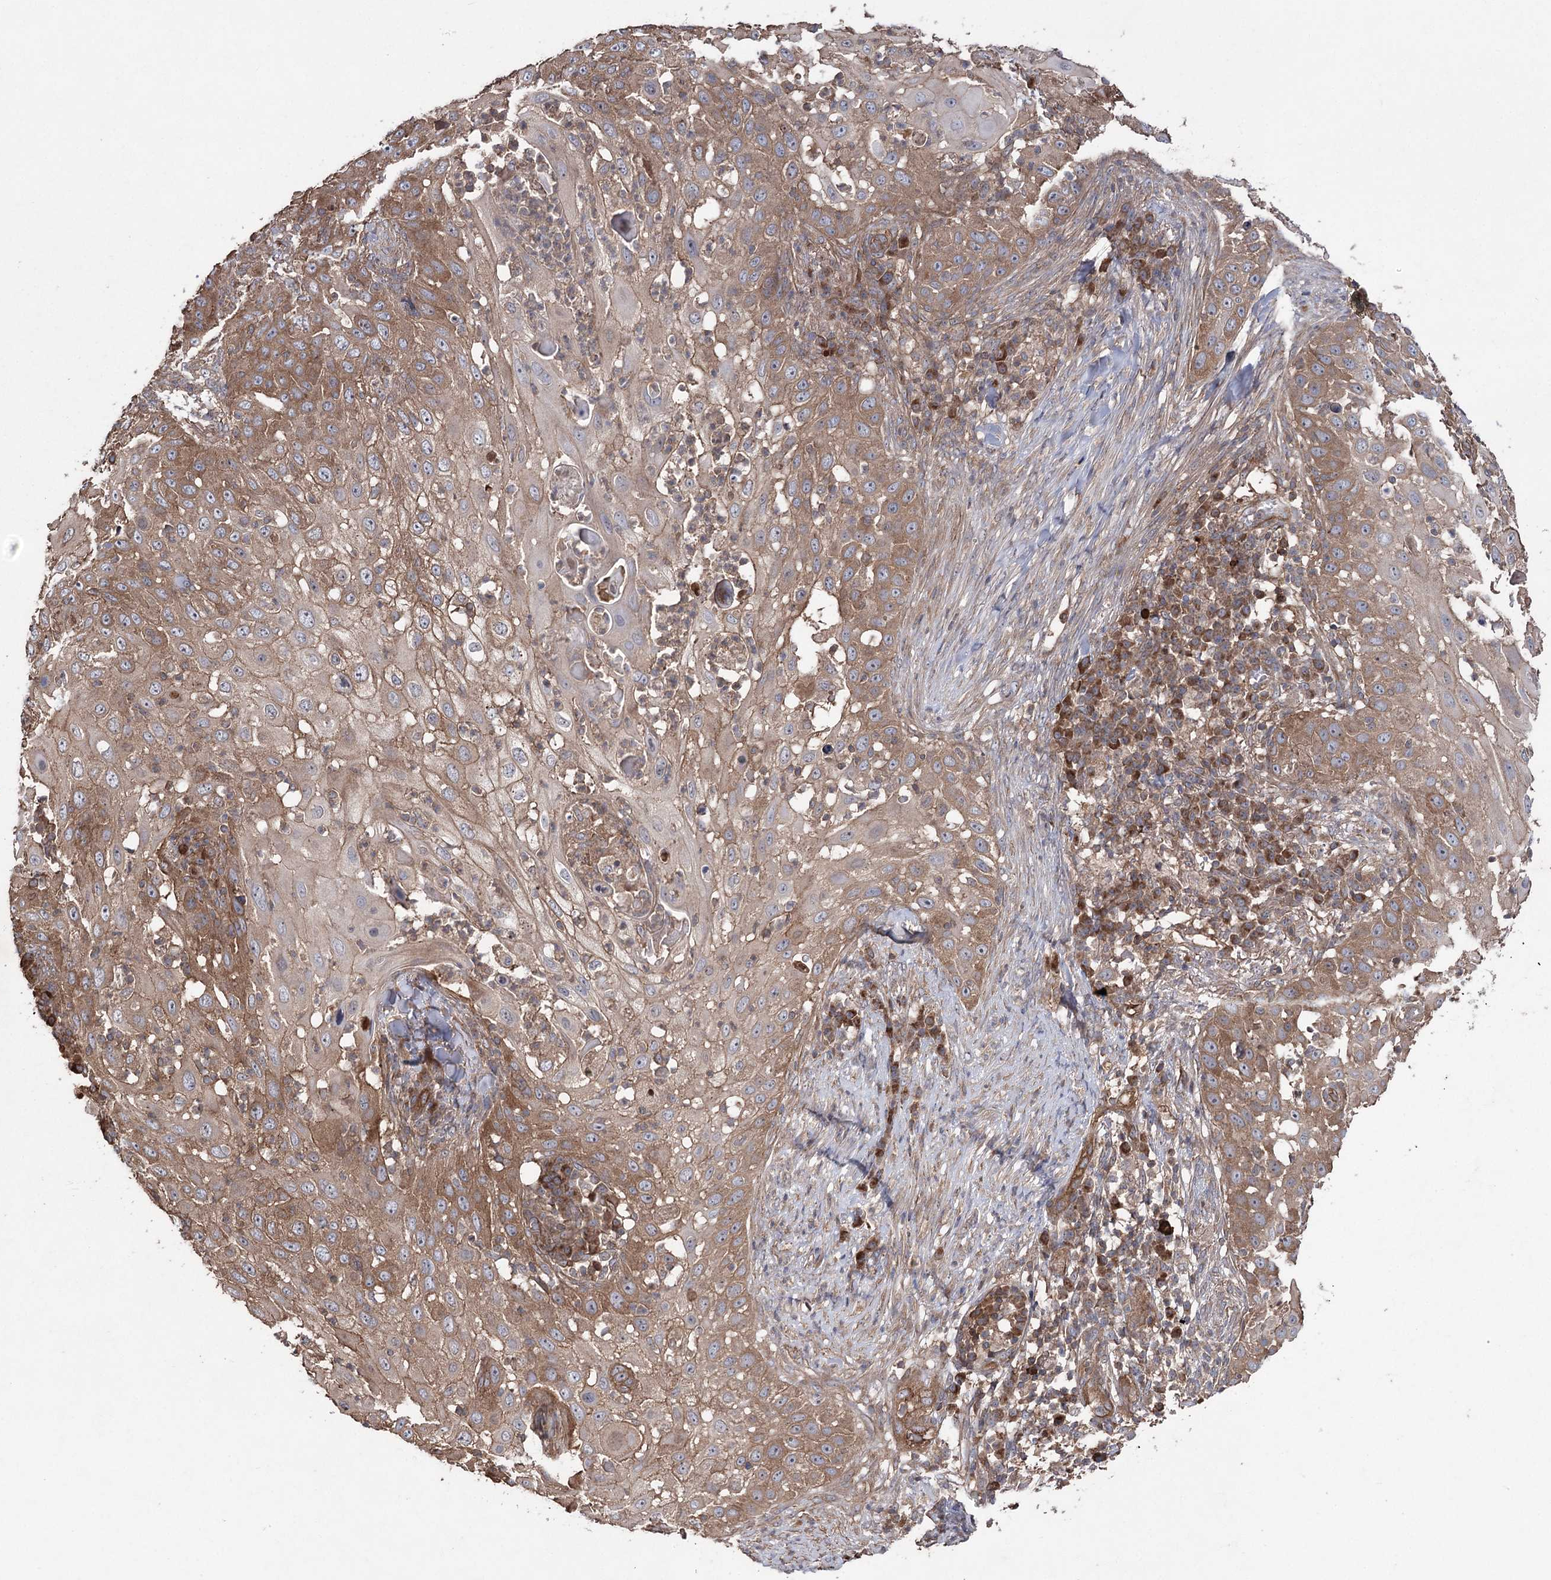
{"staining": {"intensity": "moderate", "quantity": ">75%", "location": "cytoplasmic/membranous"}, "tissue": "skin cancer", "cell_type": "Tumor cells", "image_type": "cancer", "snomed": [{"axis": "morphology", "description": "Squamous cell carcinoma, NOS"}, {"axis": "topography", "description": "Skin"}], "caption": "Immunohistochemical staining of skin squamous cell carcinoma shows moderate cytoplasmic/membranous protein staining in approximately >75% of tumor cells.", "gene": "LARS2", "patient": {"sex": "female", "age": 44}}